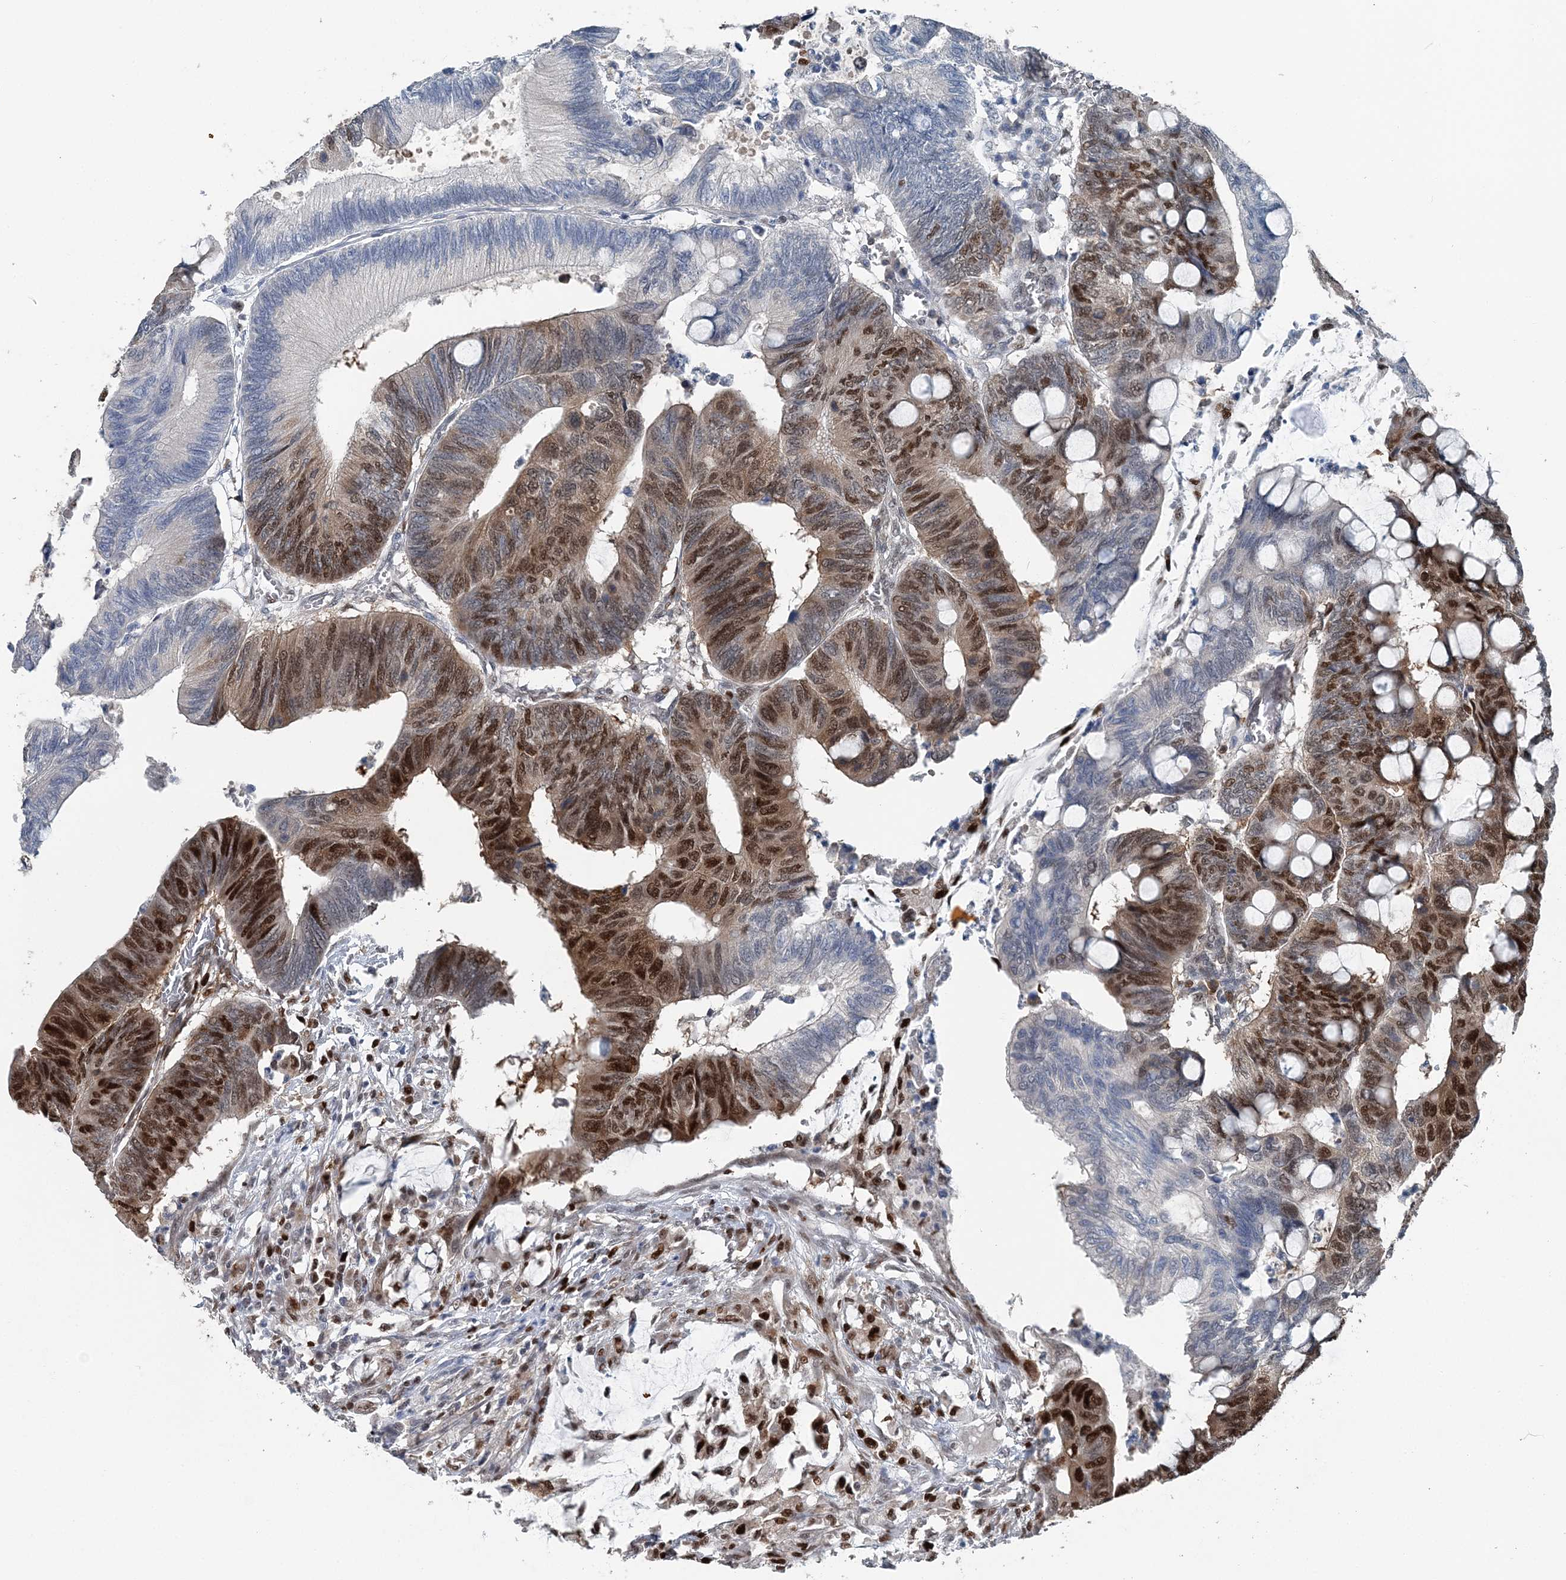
{"staining": {"intensity": "strong", "quantity": "25%-75%", "location": "nuclear"}, "tissue": "colorectal cancer", "cell_type": "Tumor cells", "image_type": "cancer", "snomed": [{"axis": "morphology", "description": "Normal tissue, NOS"}, {"axis": "morphology", "description": "Adenocarcinoma, NOS"}, {"axis": "topography", "description": "Rectum"}, {"axis": "topography", "description": "Peripheral nerve tissue"}], "caption": "Brown immunohistochemical staining in colorectal cancer (adenocarcinoma) reveals strong nuclear staining in approximately 25%-75% of tumor cells. The protein is shown in brown color, while the nuclei are stained blue.", "gene": "HAT1", "patient": {"sex": "male", "age": 92}}